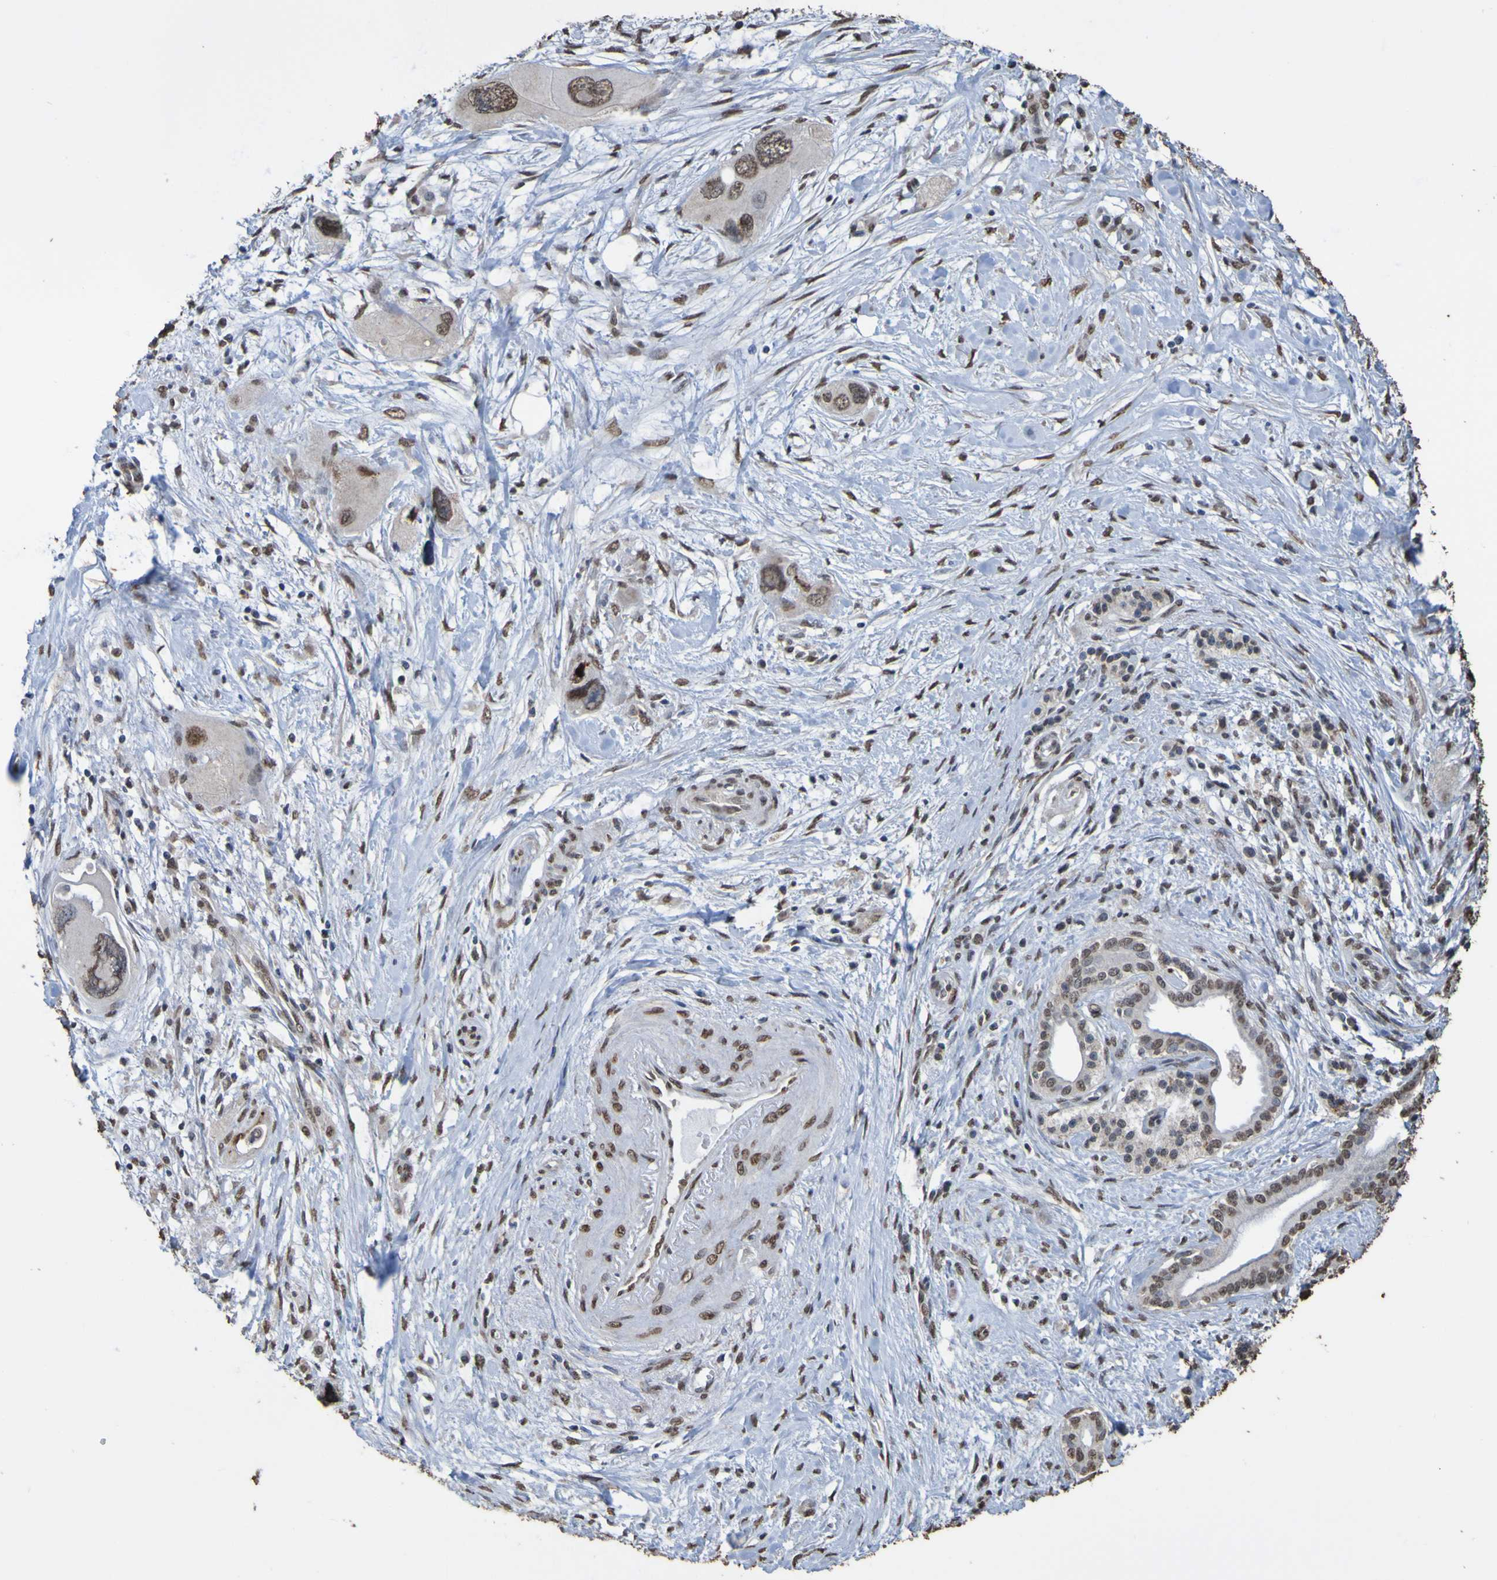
{"staining": {"intensity": "moderate", "quantity": ">75%", "location": "nuclear"}, "tissue": "pancreatic cancer", "cell_type": "Tumor cells", "image_type": "cancer", "snomed": [{"axis": "morphology", "description": "Adenocarcinoma, NOS"}, {"axis": "topography", "description": "Pancreas"}], "caption": "Protein expression analysis of human adenocarcinoma (pancreatic) reveals moderate nuclear positivity in about >75% of tumor cells.", "gene": "ALKBH2", "patient": {"sex": "male", "age": 73}}